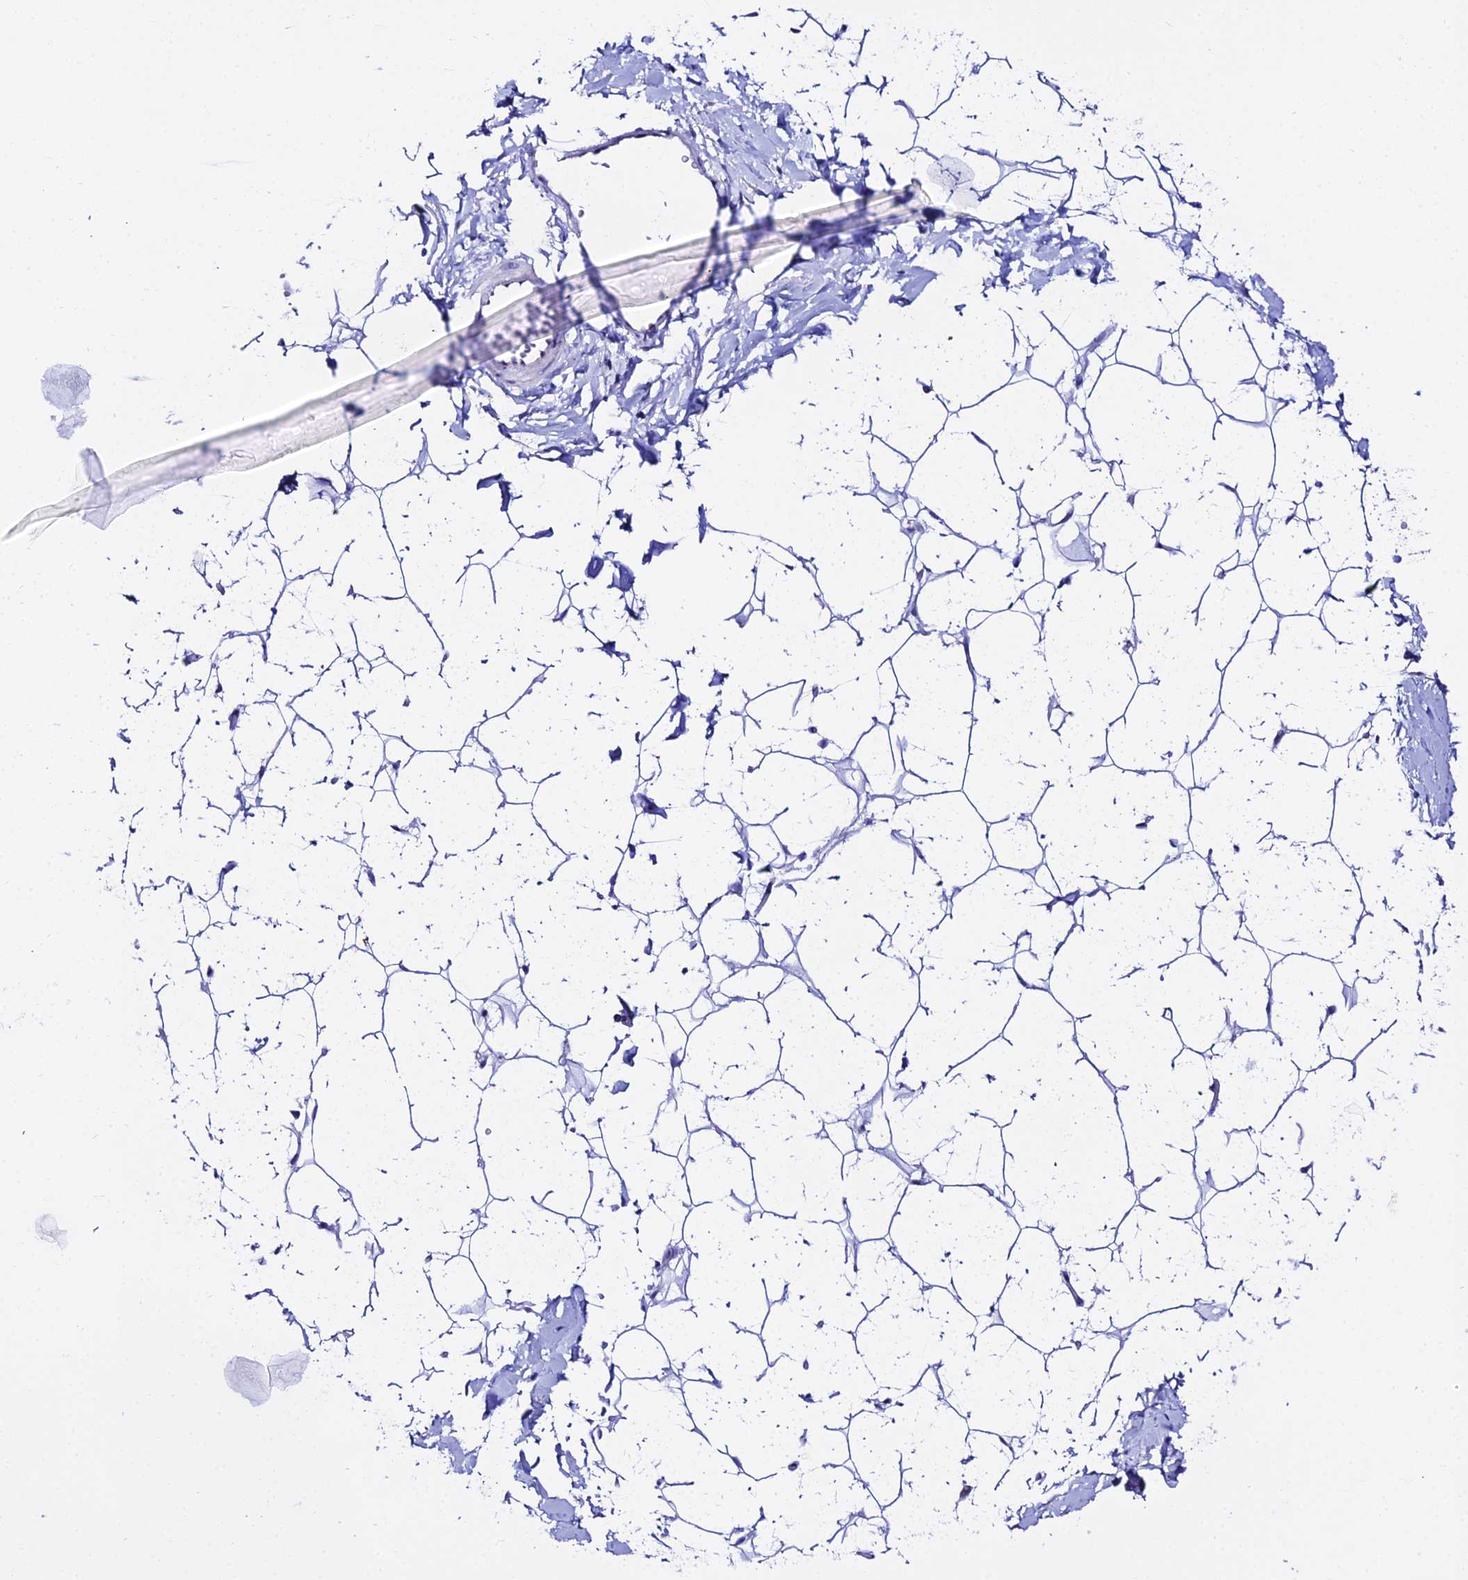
{"staining": {"intensity": "negative", "quantity": "none", "location": "none"}, "tissue": "adipose tissue", "cell_type": "Adipocytes", "image_type": "normal", "snomed": [{"axis": "morphology", "description": "Normal tissue, NOS"}, {"axis": "topography", "description": "Breast"}], "caption": "Adipose tissue stained for a protein using immunohistochemistry (IHC) reveals no positivity adipocytes.", "gene": "ATG16L2", "patient": {"sex": "female", "age": 26}}